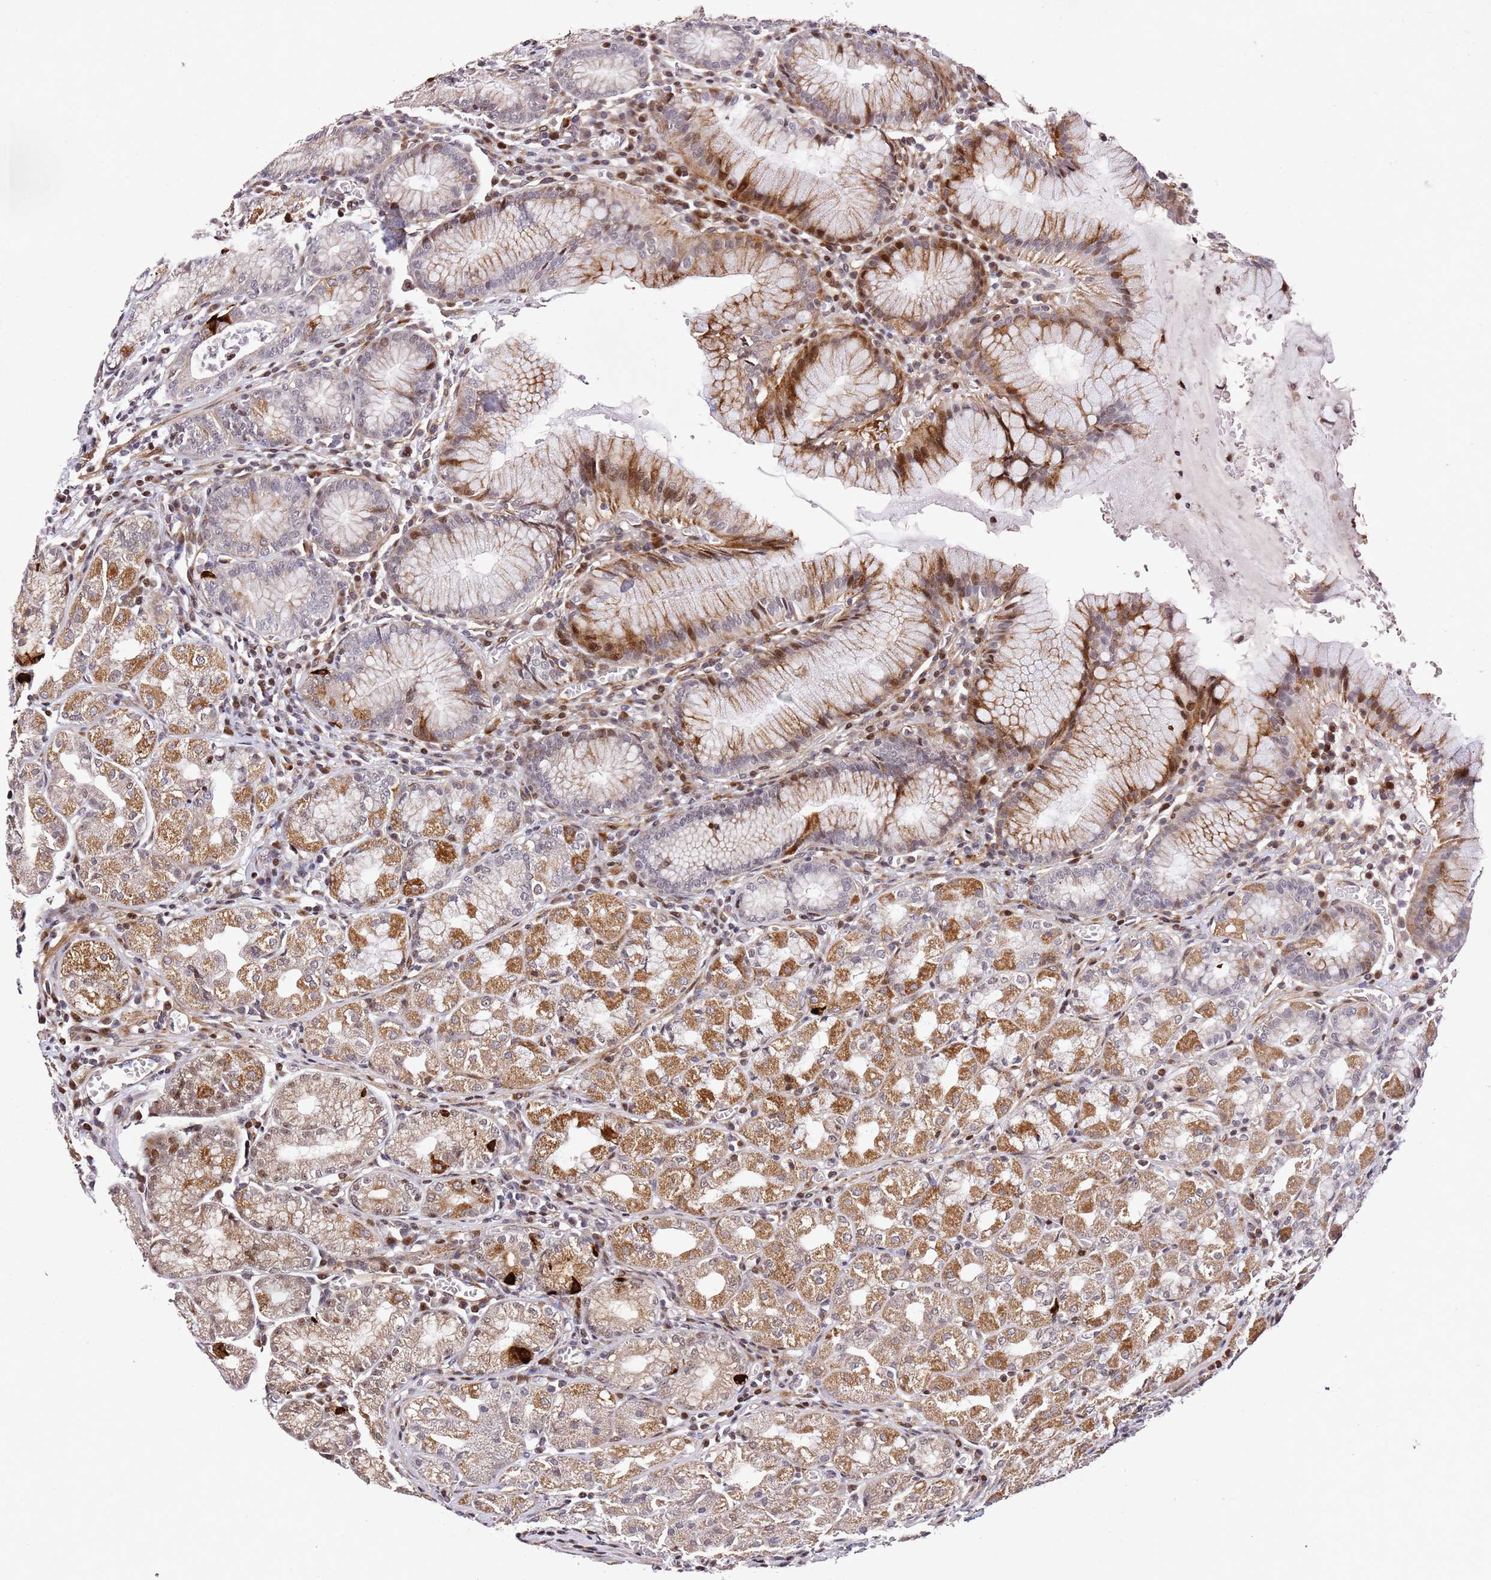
{"staining": {"intensity": "strong", "quantity": "25%-75%", "location": "cytoplasmic/membranous,nuclear"}, "tissue": "stomach", "cell_type": "Glandular cells", "image_type": "normal", "snomed": [{"axis": "morphology", "description": "Normal tissue, NOS"}, {"axis": "topography", "description": "Stomach"}], "caption": "A high-resolution histopathology image shows IHC staining of unremarkable stomach, which shows strong cytoplasmic/membranous,nuclear positivity in approximately 25%-75% of glandular cells. Using DAB (3,3'-diaminobenzidine) (brown) and hematoxylin (blue) stains, captured at high magnification using brightfield microscopy.", "gene": "ZNF296", "patient": {"sex": "male", "age": 55}}